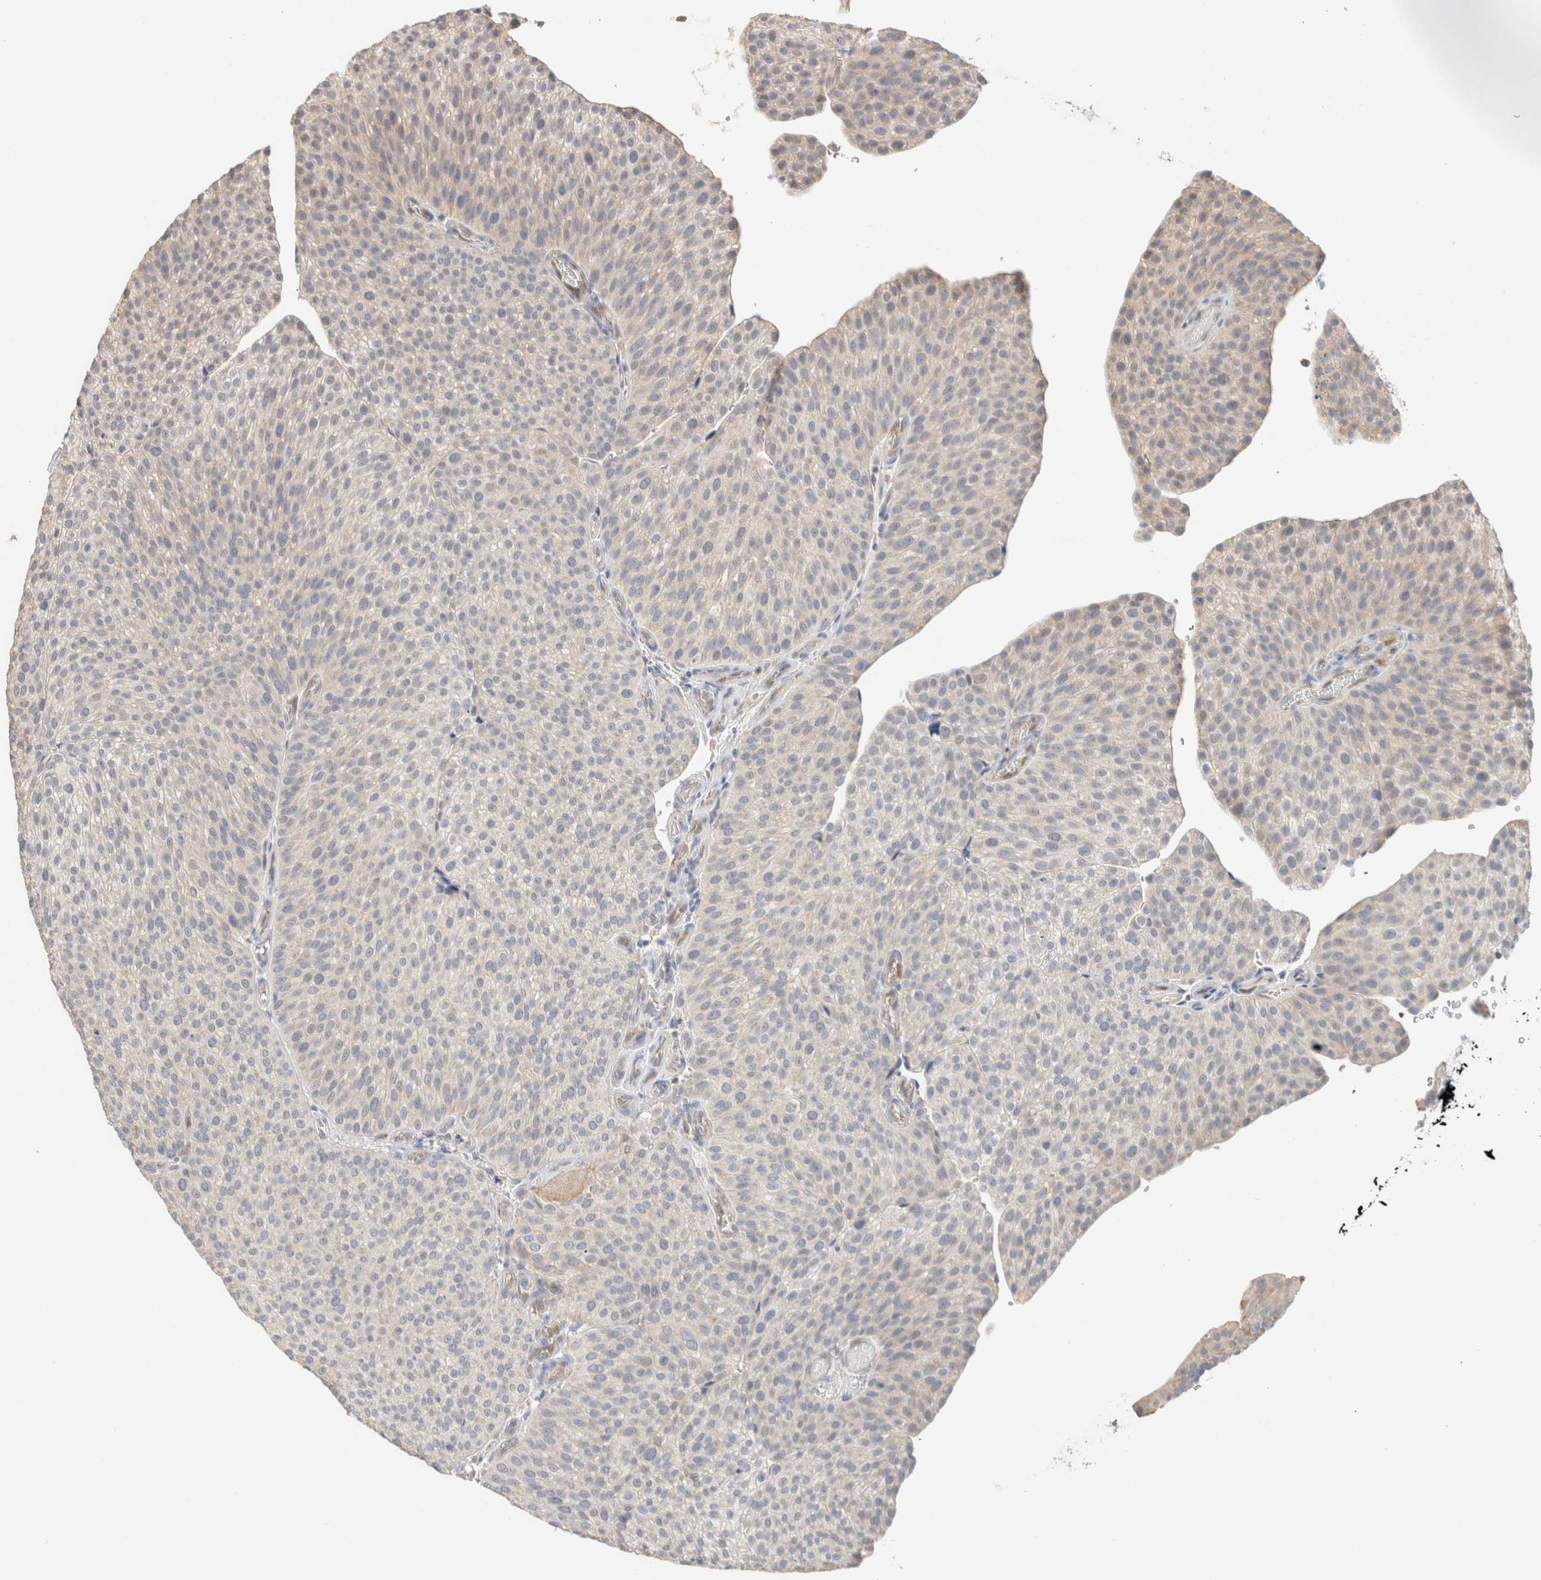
{"staining": {"intensity": "negative", "quantity": "none", "location": "none"}, "tissue": "urothelial cancer", "cell_type": "Tumor cells", "image_type": "cancer", "snomed": [{"axis": "morphology", "description": "Normal tissue, NOS"}, {"axis": "morphology", "description": "Urothelial carcinoma, Low grade"}, {"axis": "topography", "description": "Smooth muscle"}, {"axis": "topography", "description": "Urinary bladder"}], "caption": "This is a histopathology image of immunohistochemistry staining of urothelial carcinoma (low-grade), which shows no positivity in tumor cells.", "gene": "CA13", "patient": {"sex": "male", "age": 60}}